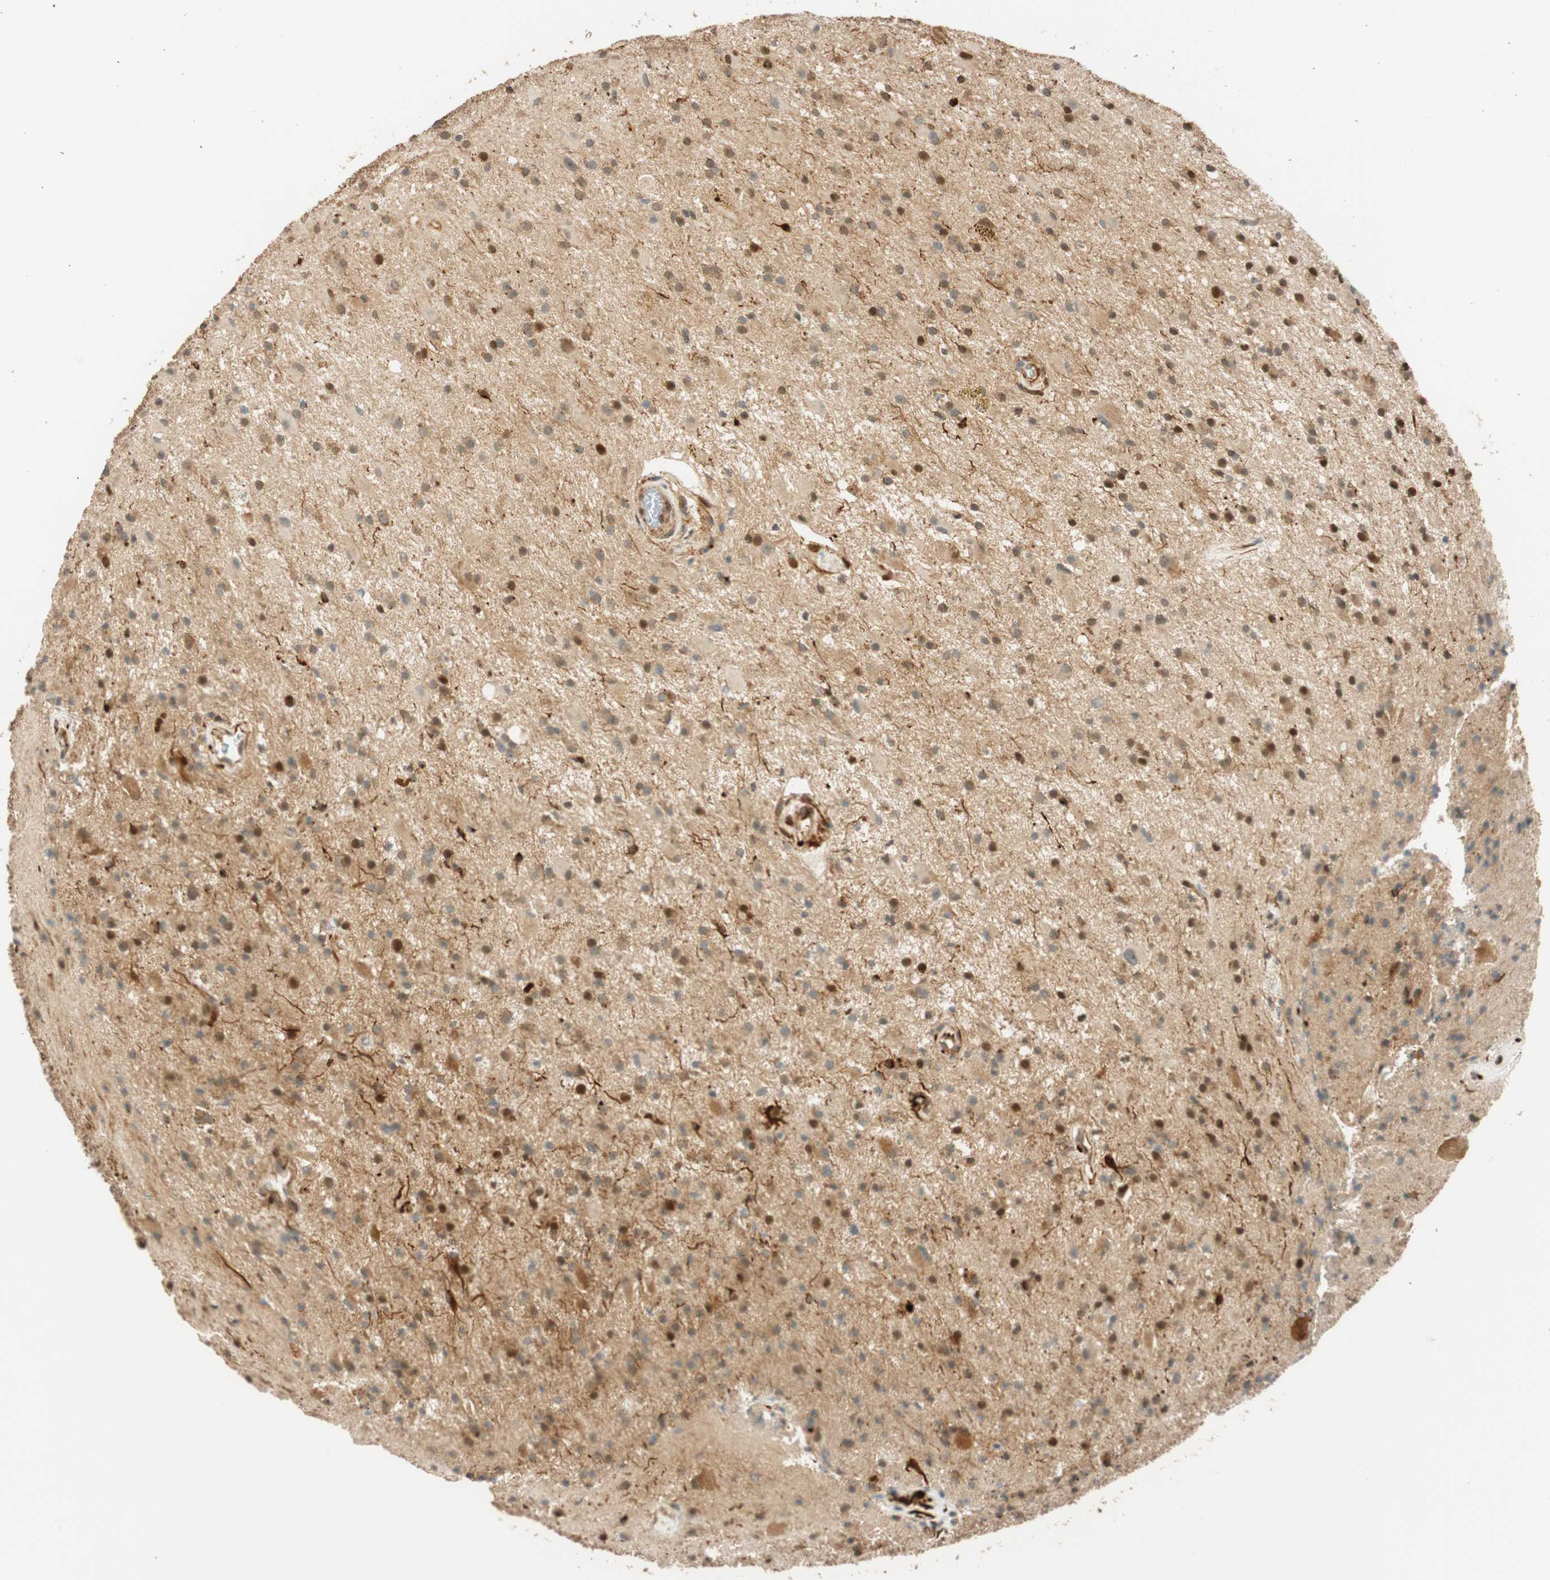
{"staining": {"intensity": "weak", "quantity": "25%-75%", "location": "cytoplasmic/membranous,nuclear"}, "tissue": "glioma", "cell_type": "Tumor cells", "image_type": "cancer", "snomed": [{"axis": "morphology", "description": "Glioma, malignant, Low grade"}, {"axis": "topography", "description": "Brain"}], "caption": "Brown immunohistochemical staining in glioma reveals weak cytoplasmic/membranous and nuclear positivity in approximately 25%-75% of tumor cells. The staining was performed using DAB to visualize the protein expression in brown, while the nuclei were stained in blue with hematoxylin (Magnification: 20x).", "gene": "NES", "patient": {"sex": "male", "age": 58}}